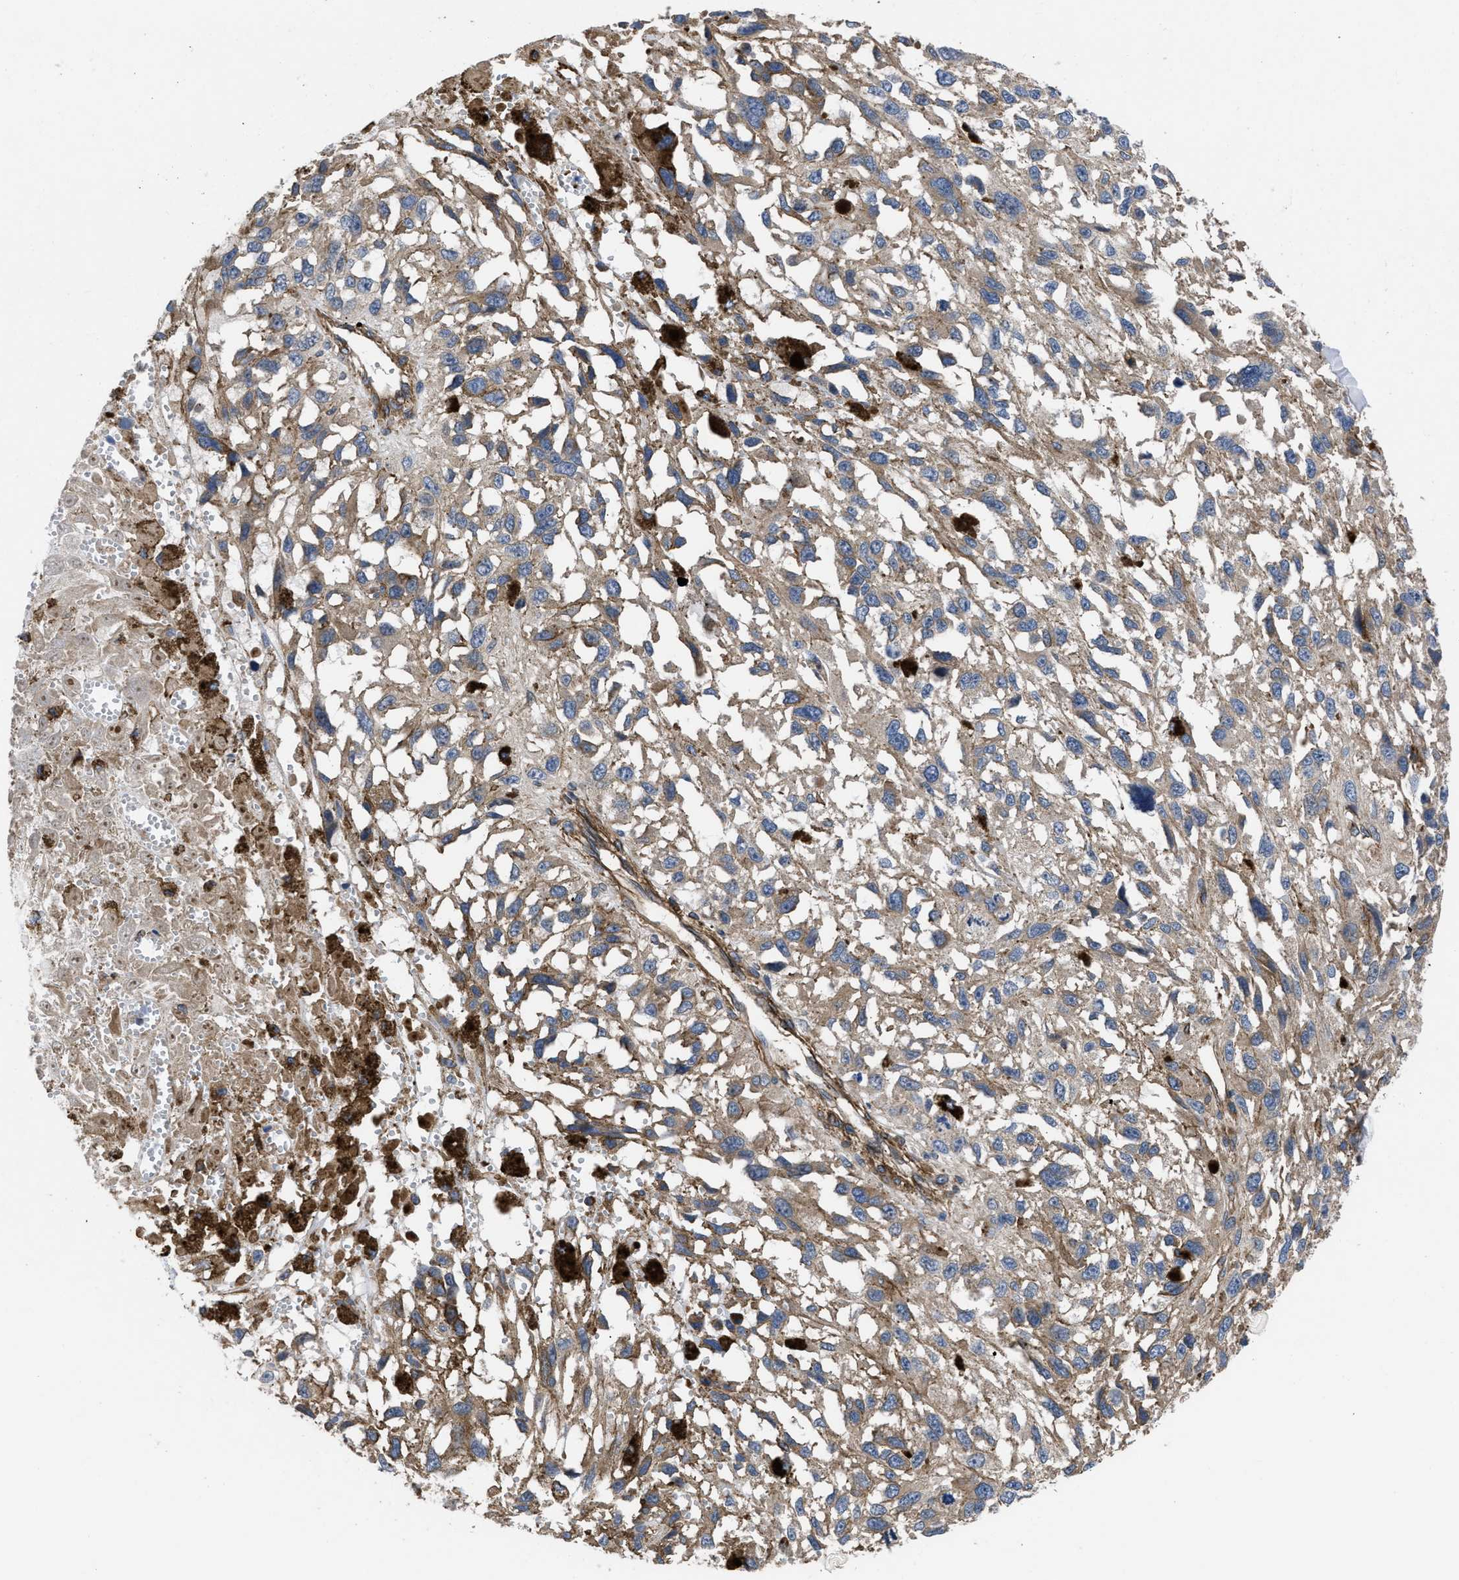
{"staining": {"intensity": "moderate", "quantity": ">75%", "location": "cytoplasmic/membranous"}, "tissue": "melanoma", "cell_type": "Tumor cells", "image_type": "cancer", "snomed": [{"axis": "morphology", "description": "Malignant melanoma, Metastatic site"}, {"axis": "topography", "description": "Lymph node"}], "caption": "IHC photomicrograph of neoplastic tissue: human malignant melanoma (metastatic site) stained using immunohistochemistry exhibits medium levels of moderate protein expression localized specifically in the cytoplasmic/membranous of tumor cells, appearing as a cytoplasmic/membranous brown color.", "gene": "SCUBE2", "patient": {"sex": "male", "age": 59}}